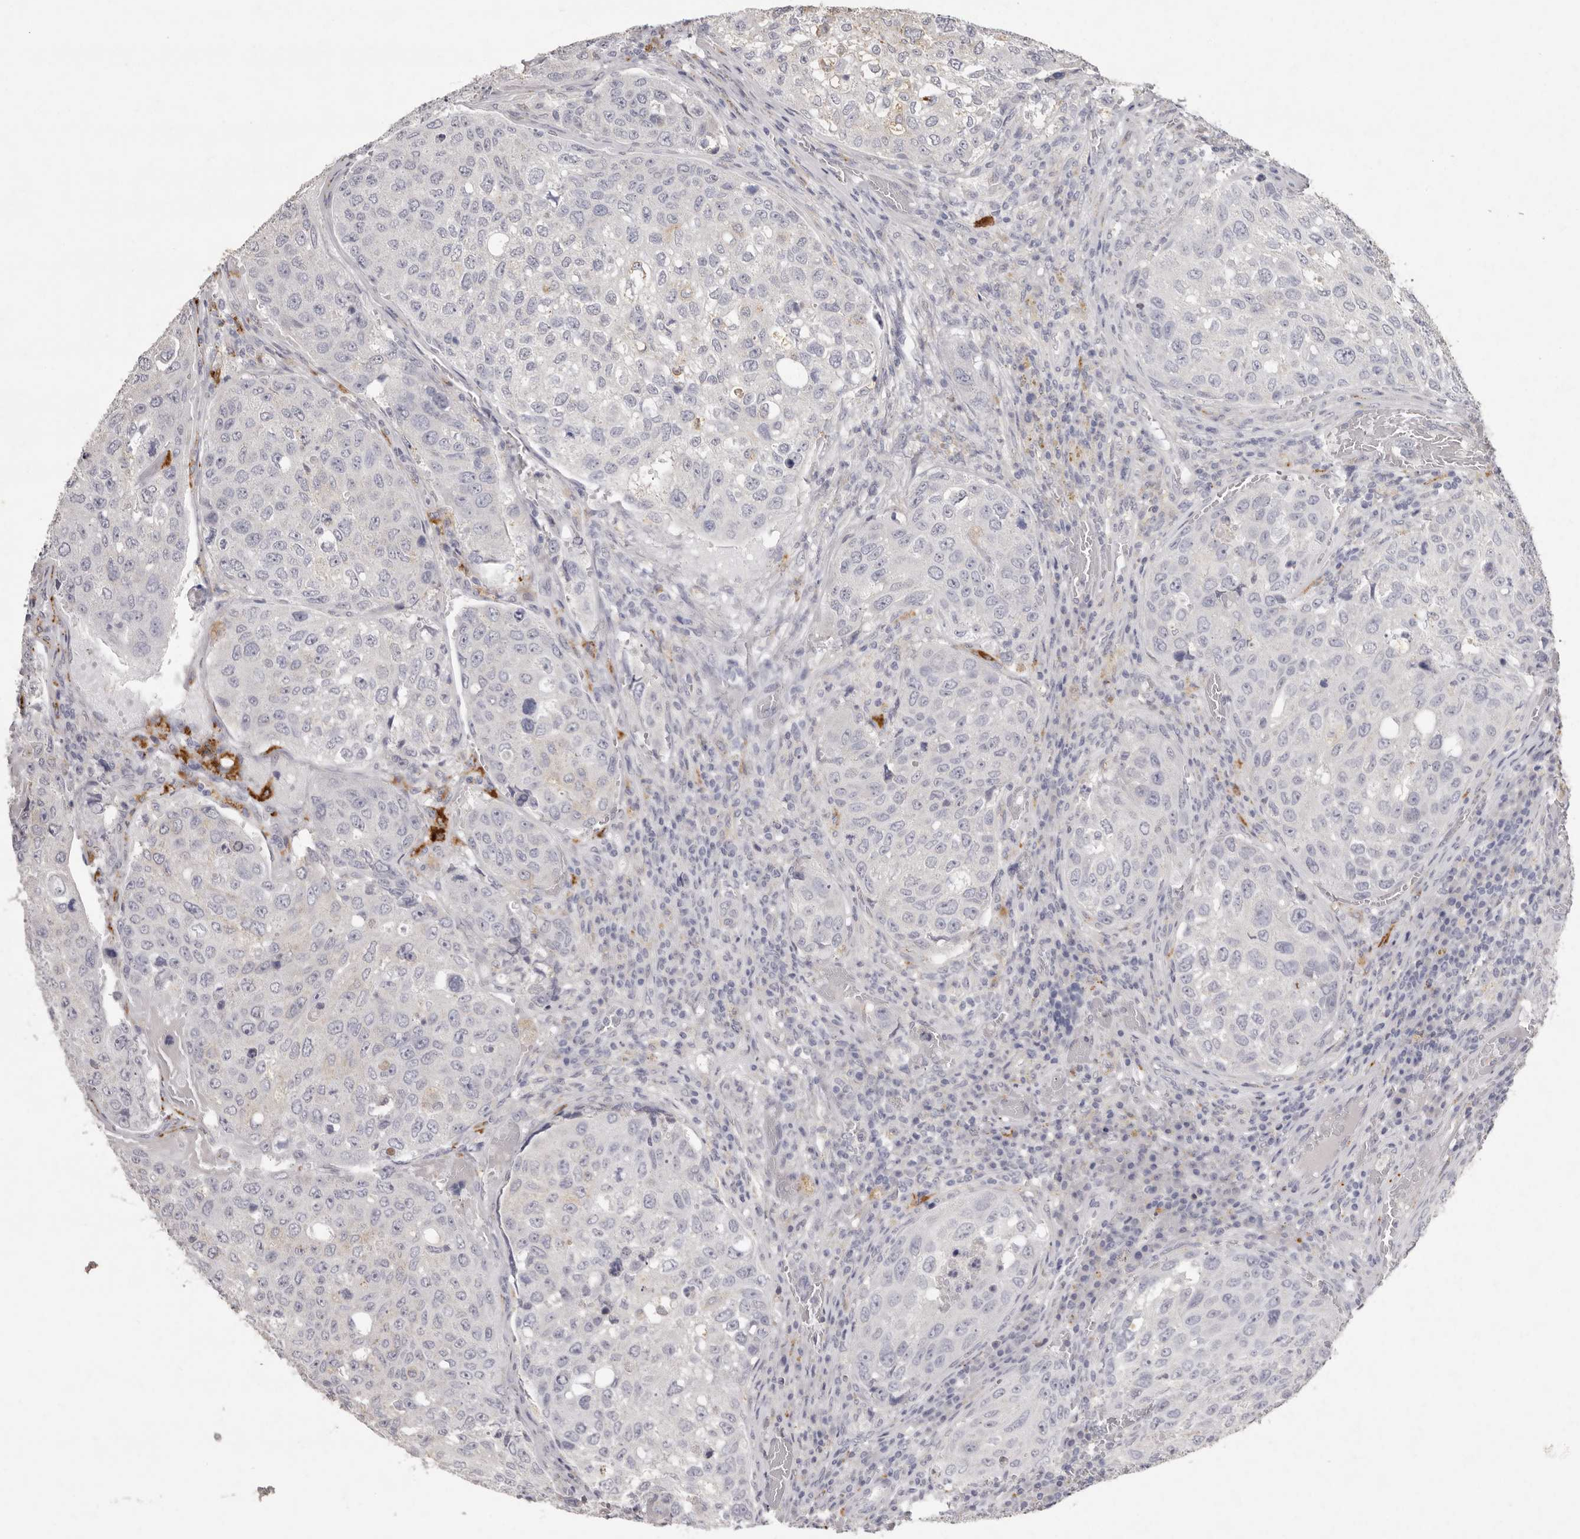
{"staining": {"intensity": "negative", "quantity": "none", "location": "none"}, "tissue": "urothelial cancer", "cell_type": "Tumor cells", "image_type": "cancer", "snomed": [{"axis": "morphology", "description": "Urothelial carcinoma, High grade"}, {"axis": "topography", "description": "Lymph node"}, {"axis": "topography", "description": "Urinary bladder"}], "caption": "Tumor cells are negative for brown protein staining in urothelial cancer.", "gene": "FAM185A", "patient": {"sex": "male", "age": 51}}